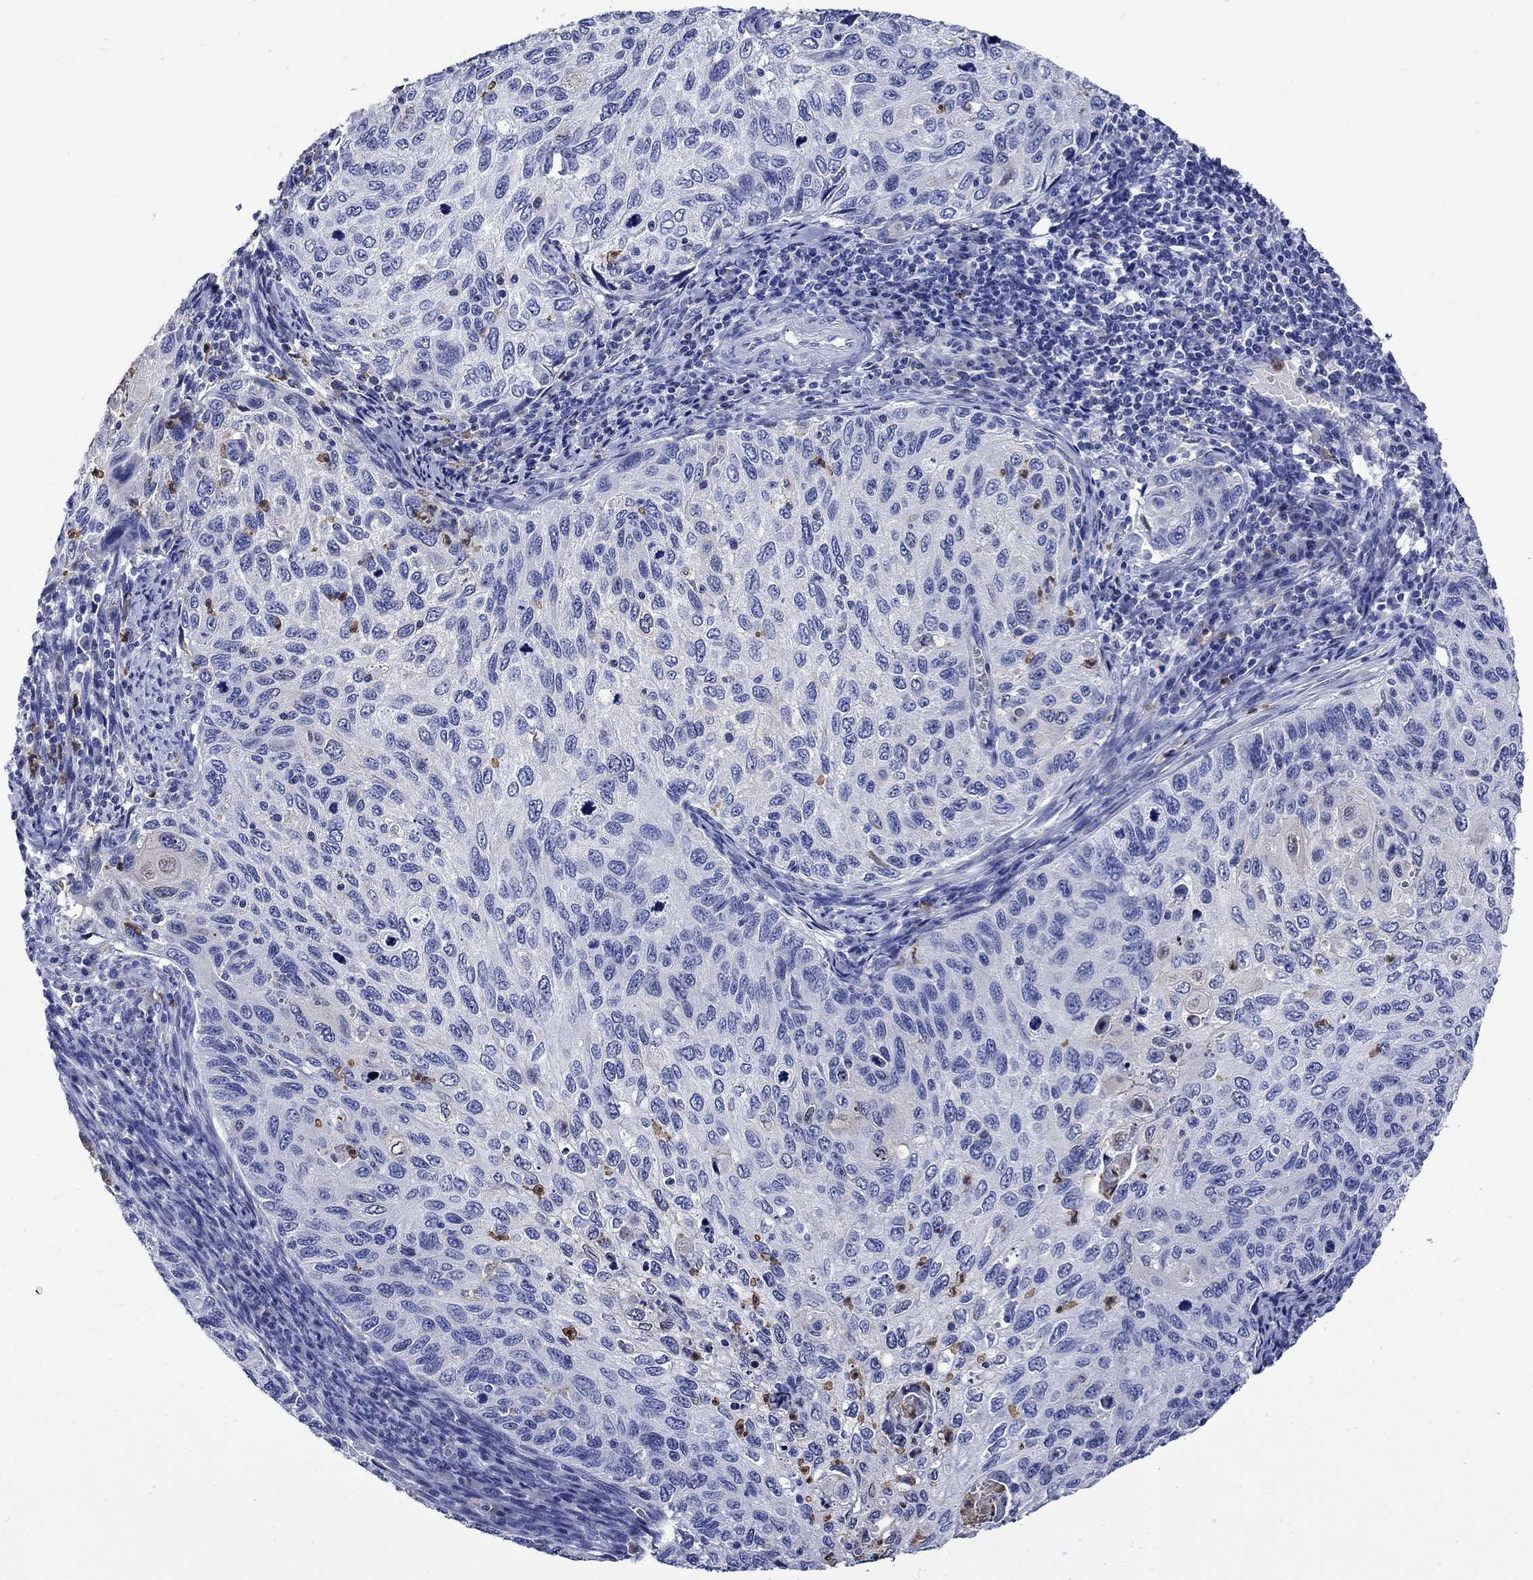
{"staining": {"intensity": "negative", "quantity": "none", "location": "none"}, "tissue": "cervical cancer", "cell_type": "Tumor cells", "image_type": "cancer", "snomed": [{"axis": "morphology", "description": "Squamous cell carcinoma, NOS"}, {"axis": "topography", "description": "Cervix"}], "caption": "Immunohistochemical staining of cervical cancer displays no significant positivity in tumor cells.", "gene": "TFR2", "patient": {"sex": "female", "age": 70}}